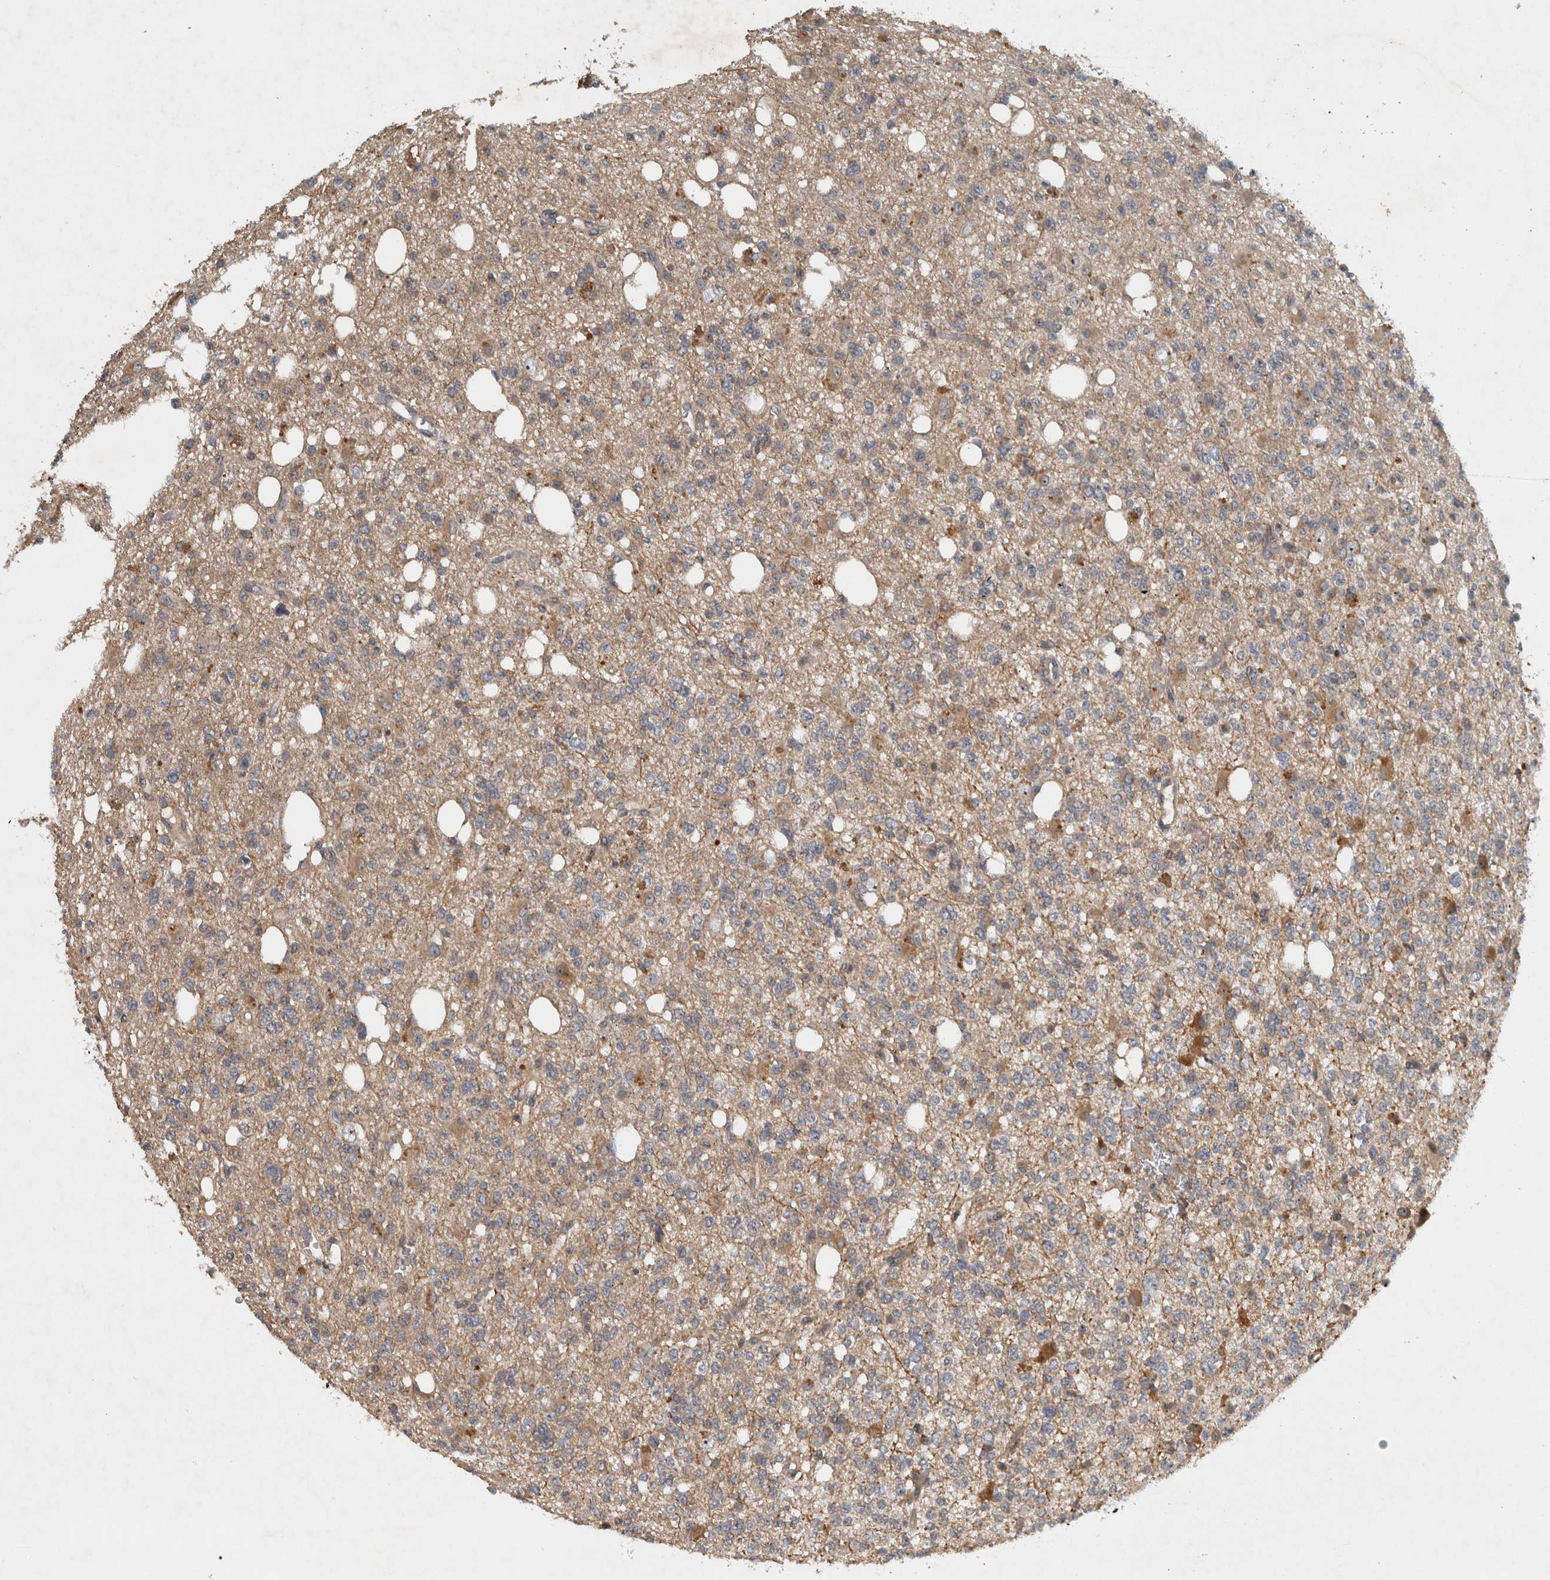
{"staining": {"intensity": "moderate", "quantity": "<25%", "location": "cytoplasmic/membranous"}, "tissue": "glioma", "cell_type": "Tumor cells", "image_type": "cancer", "snomed": [{"axis": "morphology", "description": "Glioma, malignant, High grade"}, {"axis": "topography", "description": "Brain"}], "caption": "Glioma was stained to show a protein in brown. There is low levels of moderate cytoplasmic/membranous staining in about <25% of tumor cells.", "gene": "GPR137B", "patient": {"sex": "female", "age": 62}}